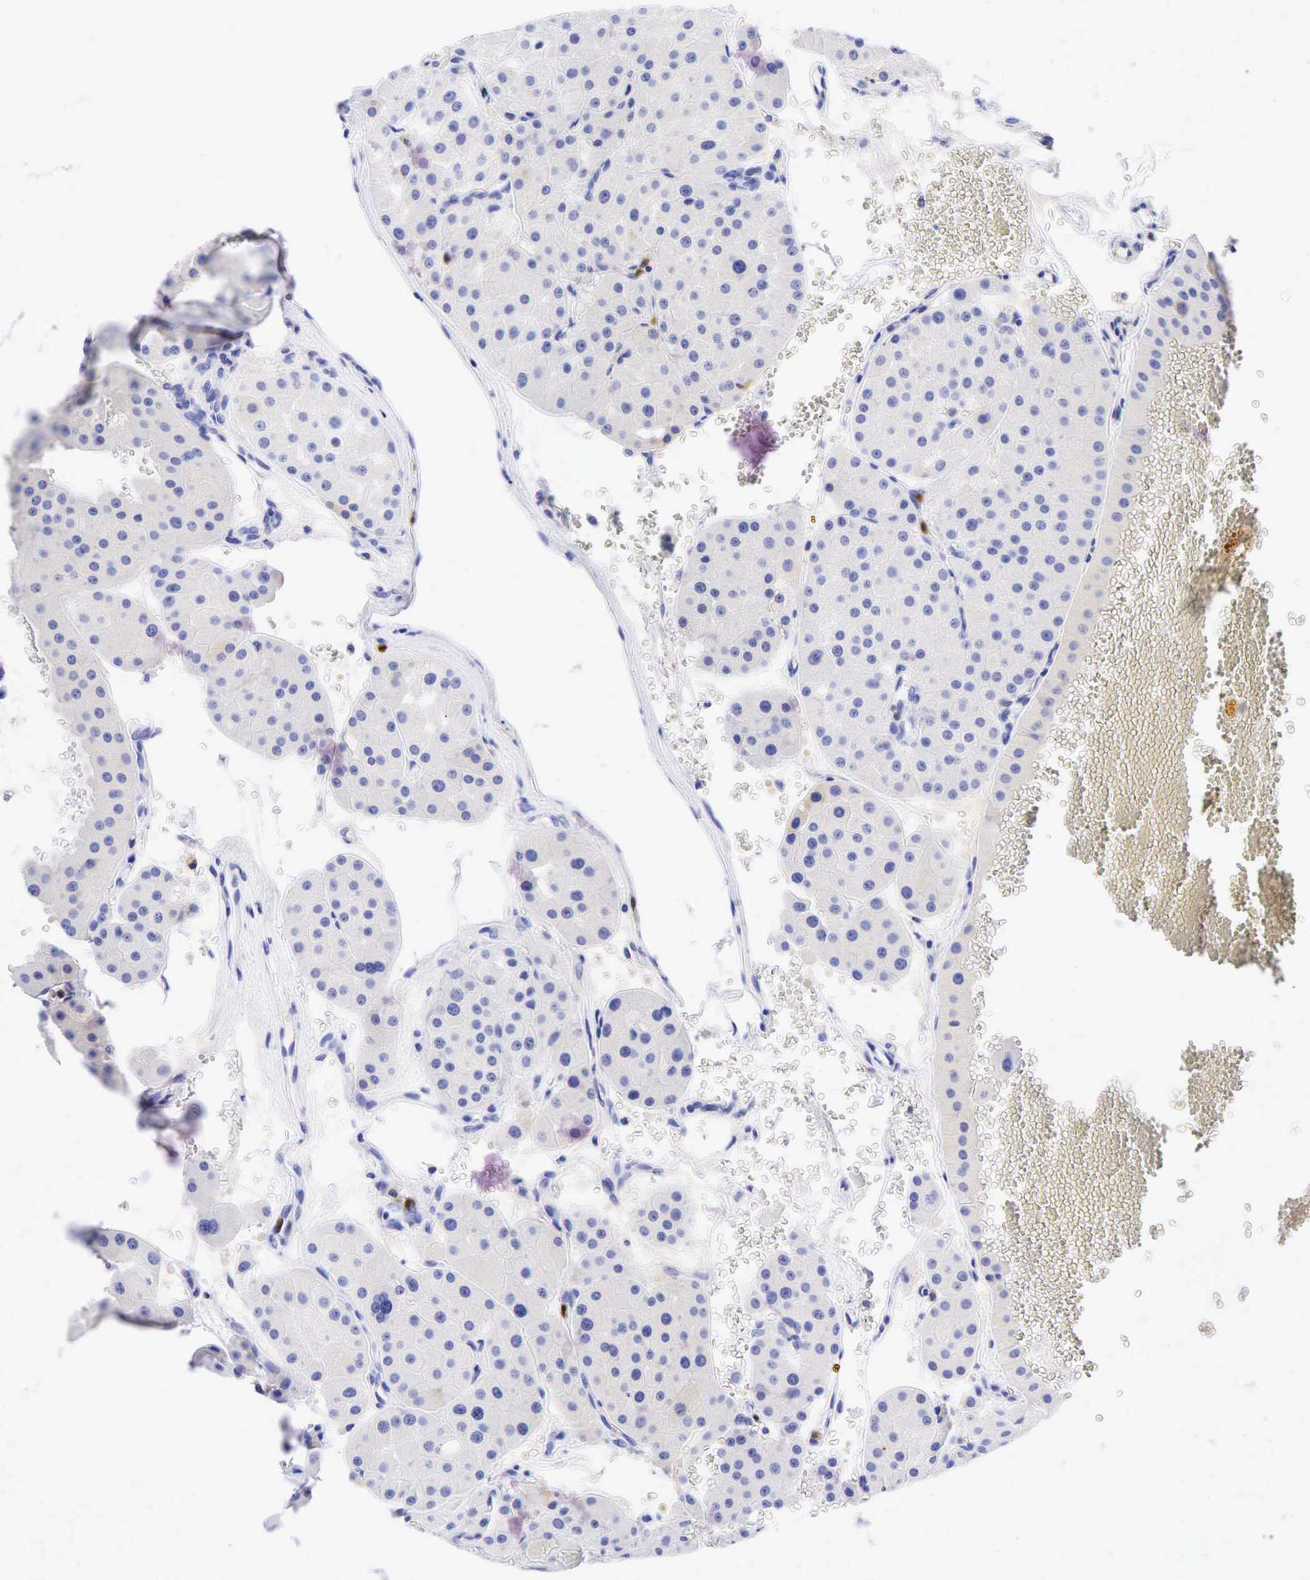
{"staining": {"intensity": "negative", "quantity": "none", "location": "none"}, "tissue": "renal cancer", "cell_type": "Tumor cells", "image_type": "cancer", "snomed": [{"axis": "morphology", "description": "Adenocarcinoma, uncertain malignant potential"}, {"axis": "topography", "description": "Kidney"}], "caption": "Immunohistochemical staining of renal adenocarcinoma,  uncertain malignant potential demonstrates no significant expression in tumor cells.", "gene": "TNFRSF8", "patient": {"sex": "male", "age": 63}}